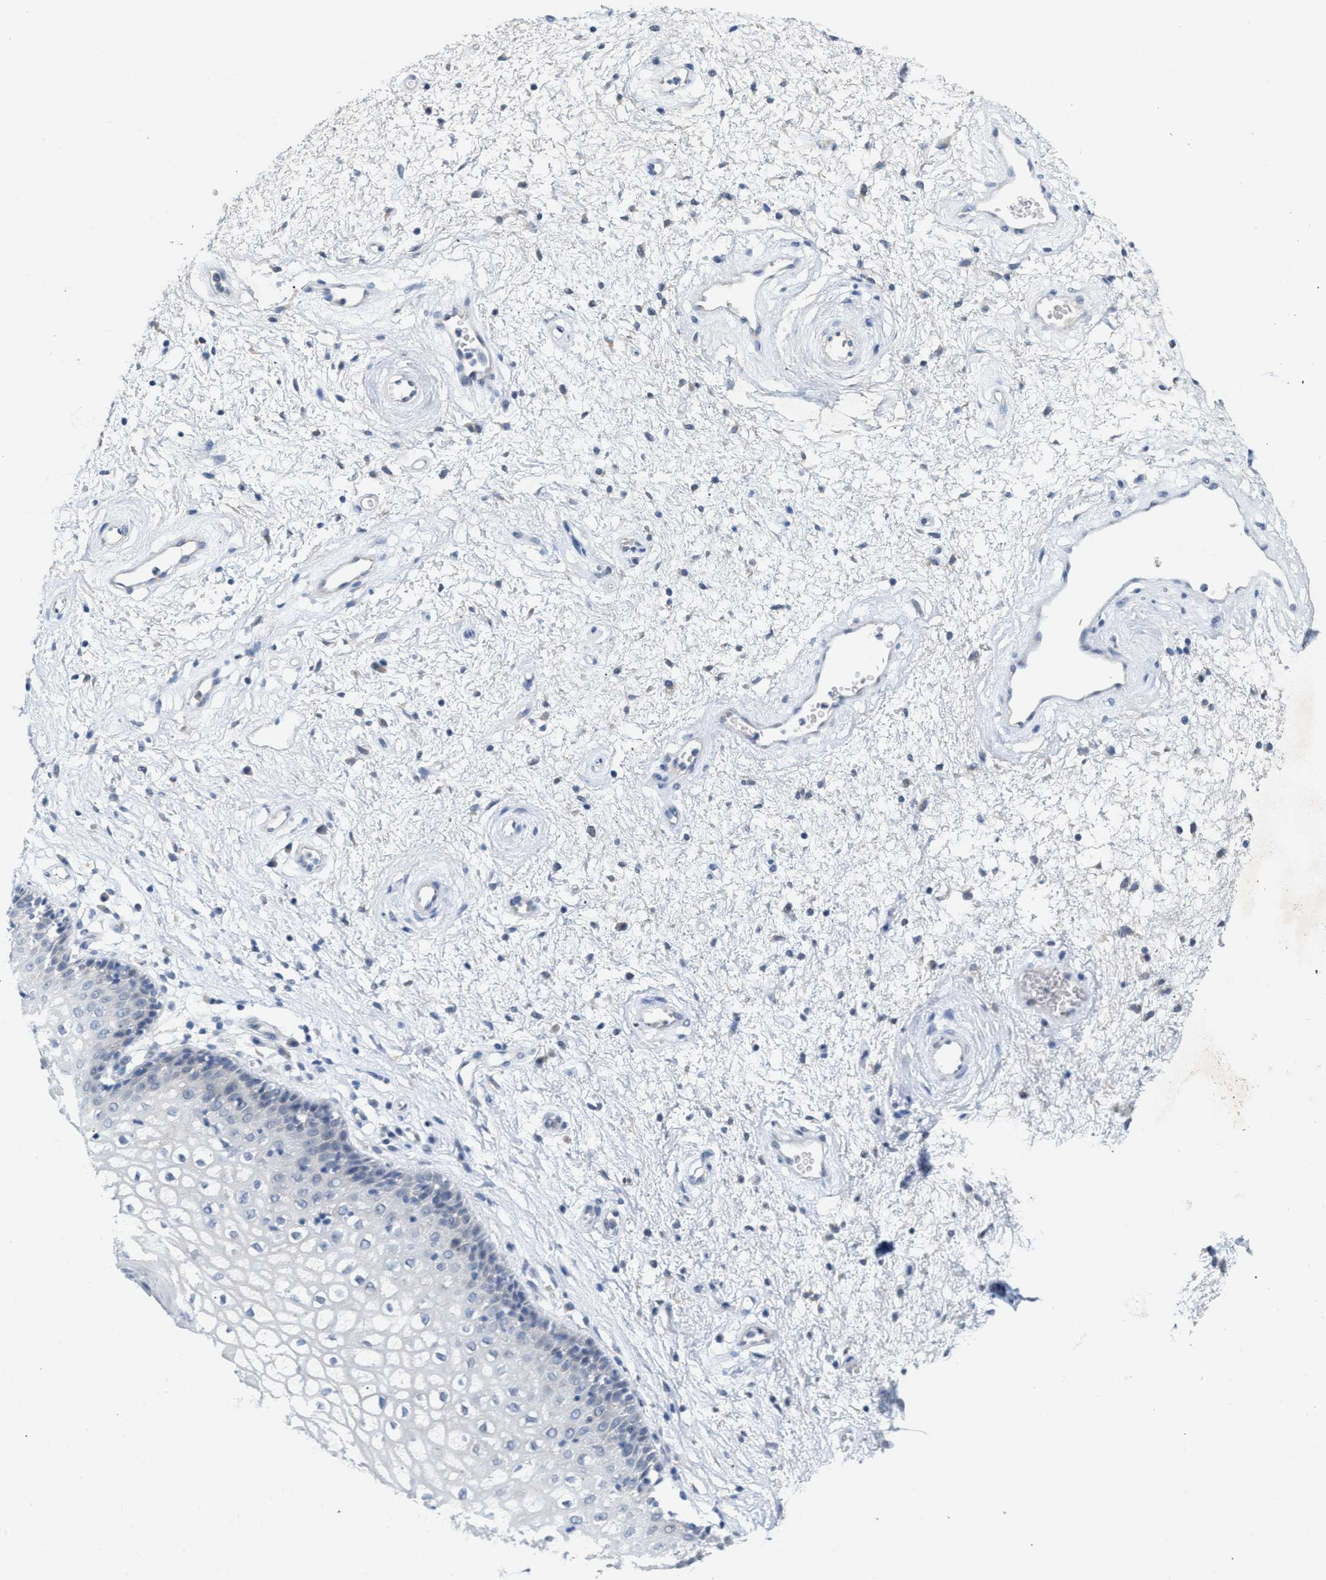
{"staining": {"intensity": "negative", "quantity": "none", "location": "none"}, "tissue": "vagina", "cell_type": "Squamous epithelial cells", "image_type": "normal", "snomed": [{"axis": "morphology", "description": "Normal tissue, NOS"}, {"axis": "topography", "description": "Vagina"}], "caption": "A histopathology image of human vagina is negative for staining in squamous epithelial cells. (DAB IHC, high magnification).", "gene": "WIPI2", "patient": {"sex": "female", "age": 34}}